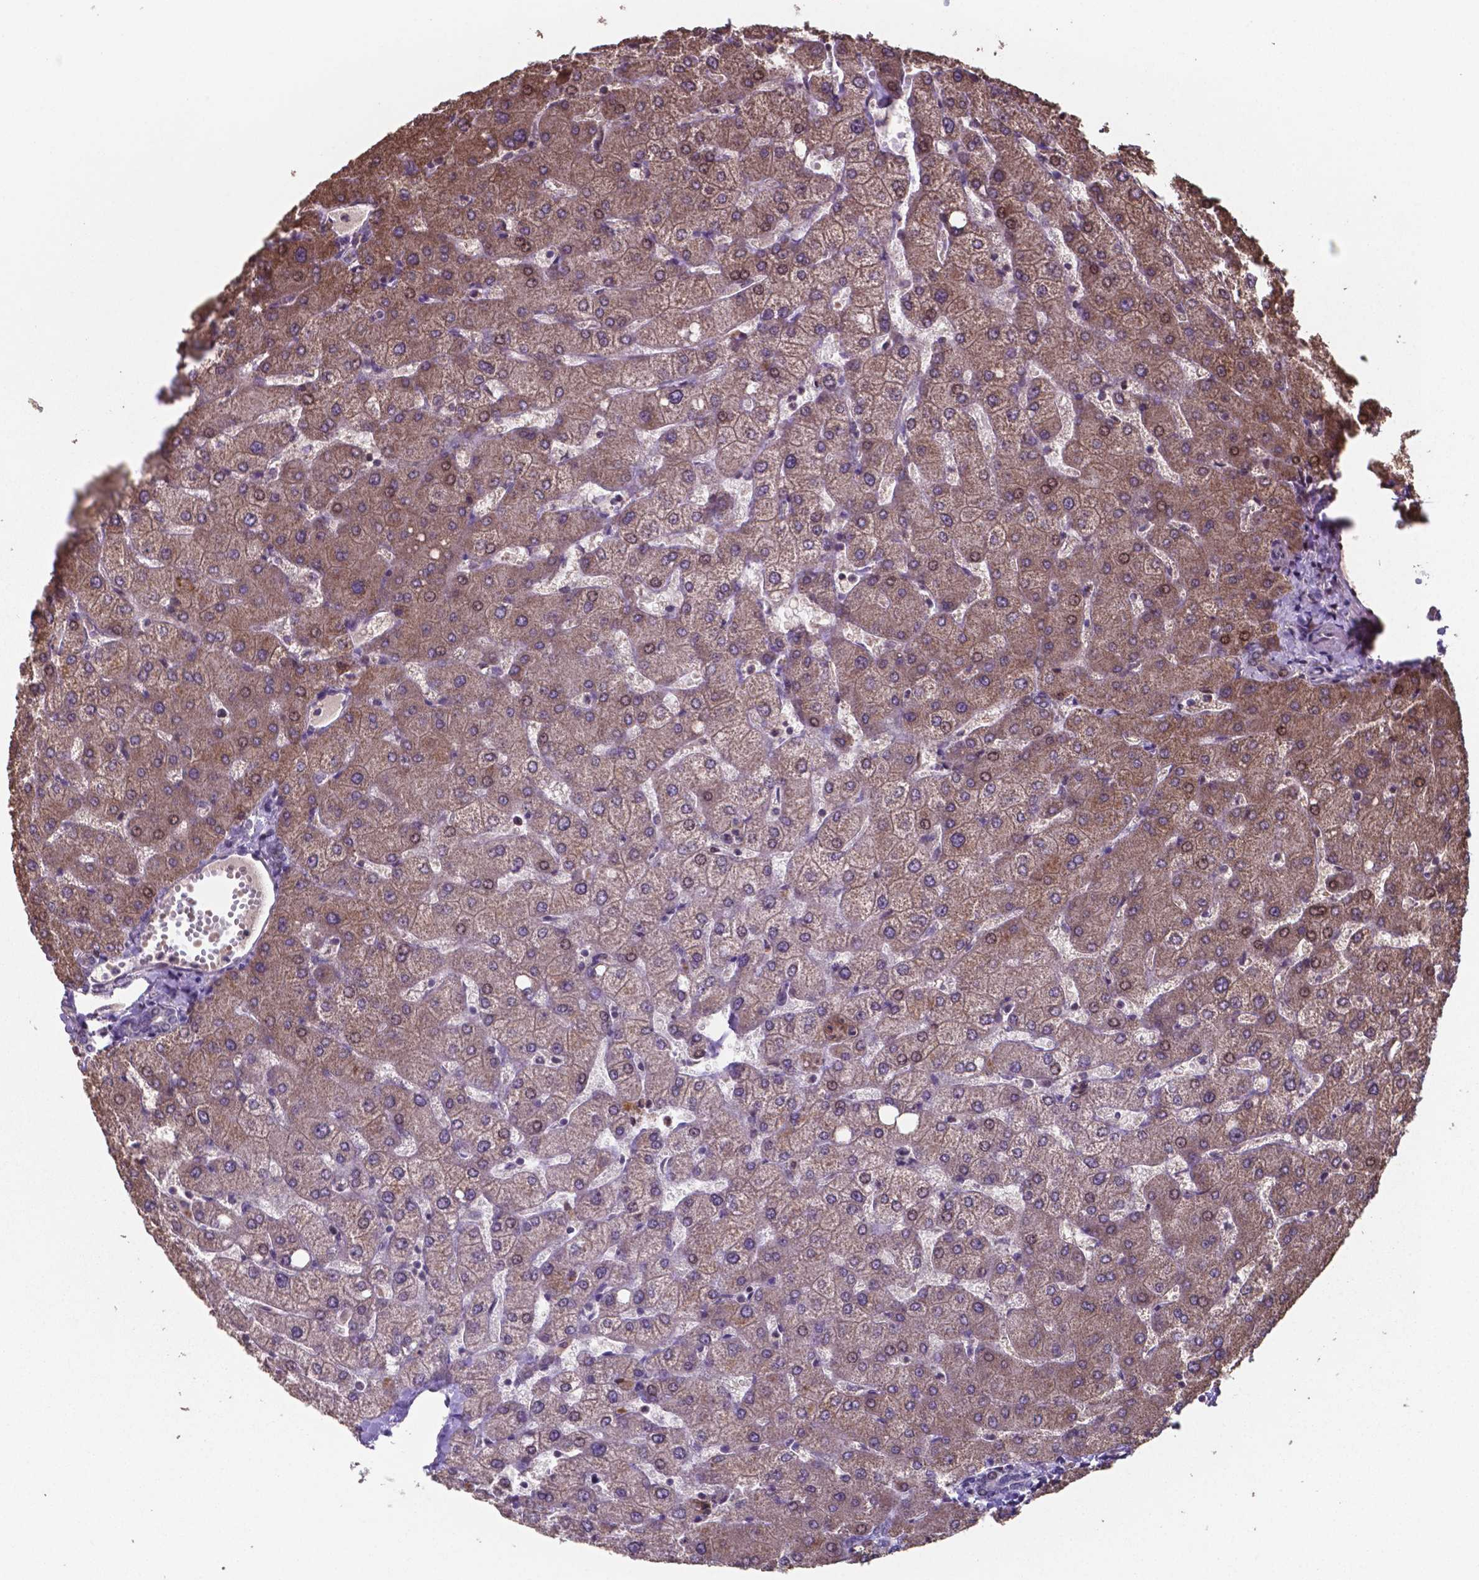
{"staining": {"intensity": "negative", "quantity": "none", "location": "none"}, "tissue": "liver", "cell_type": "Cholangiocytes", "image_type": "normal", "snomed": [{"axis": "morphology", "description": "Normal tissue, NOS"}, {"axis": "topography", "description": "Liver"}], "caption": "Cholangiocytes show no significant protein staining in benign liver. The staining was performed using DAB (3,3'-diaminobenzidine) to visualize the protein expression in brown, while the nuclei were stained in blue with hematoxylin (Magnification: 20x).", "gene": "MLC1", "patient": {"sex": "female", "age": 54}}